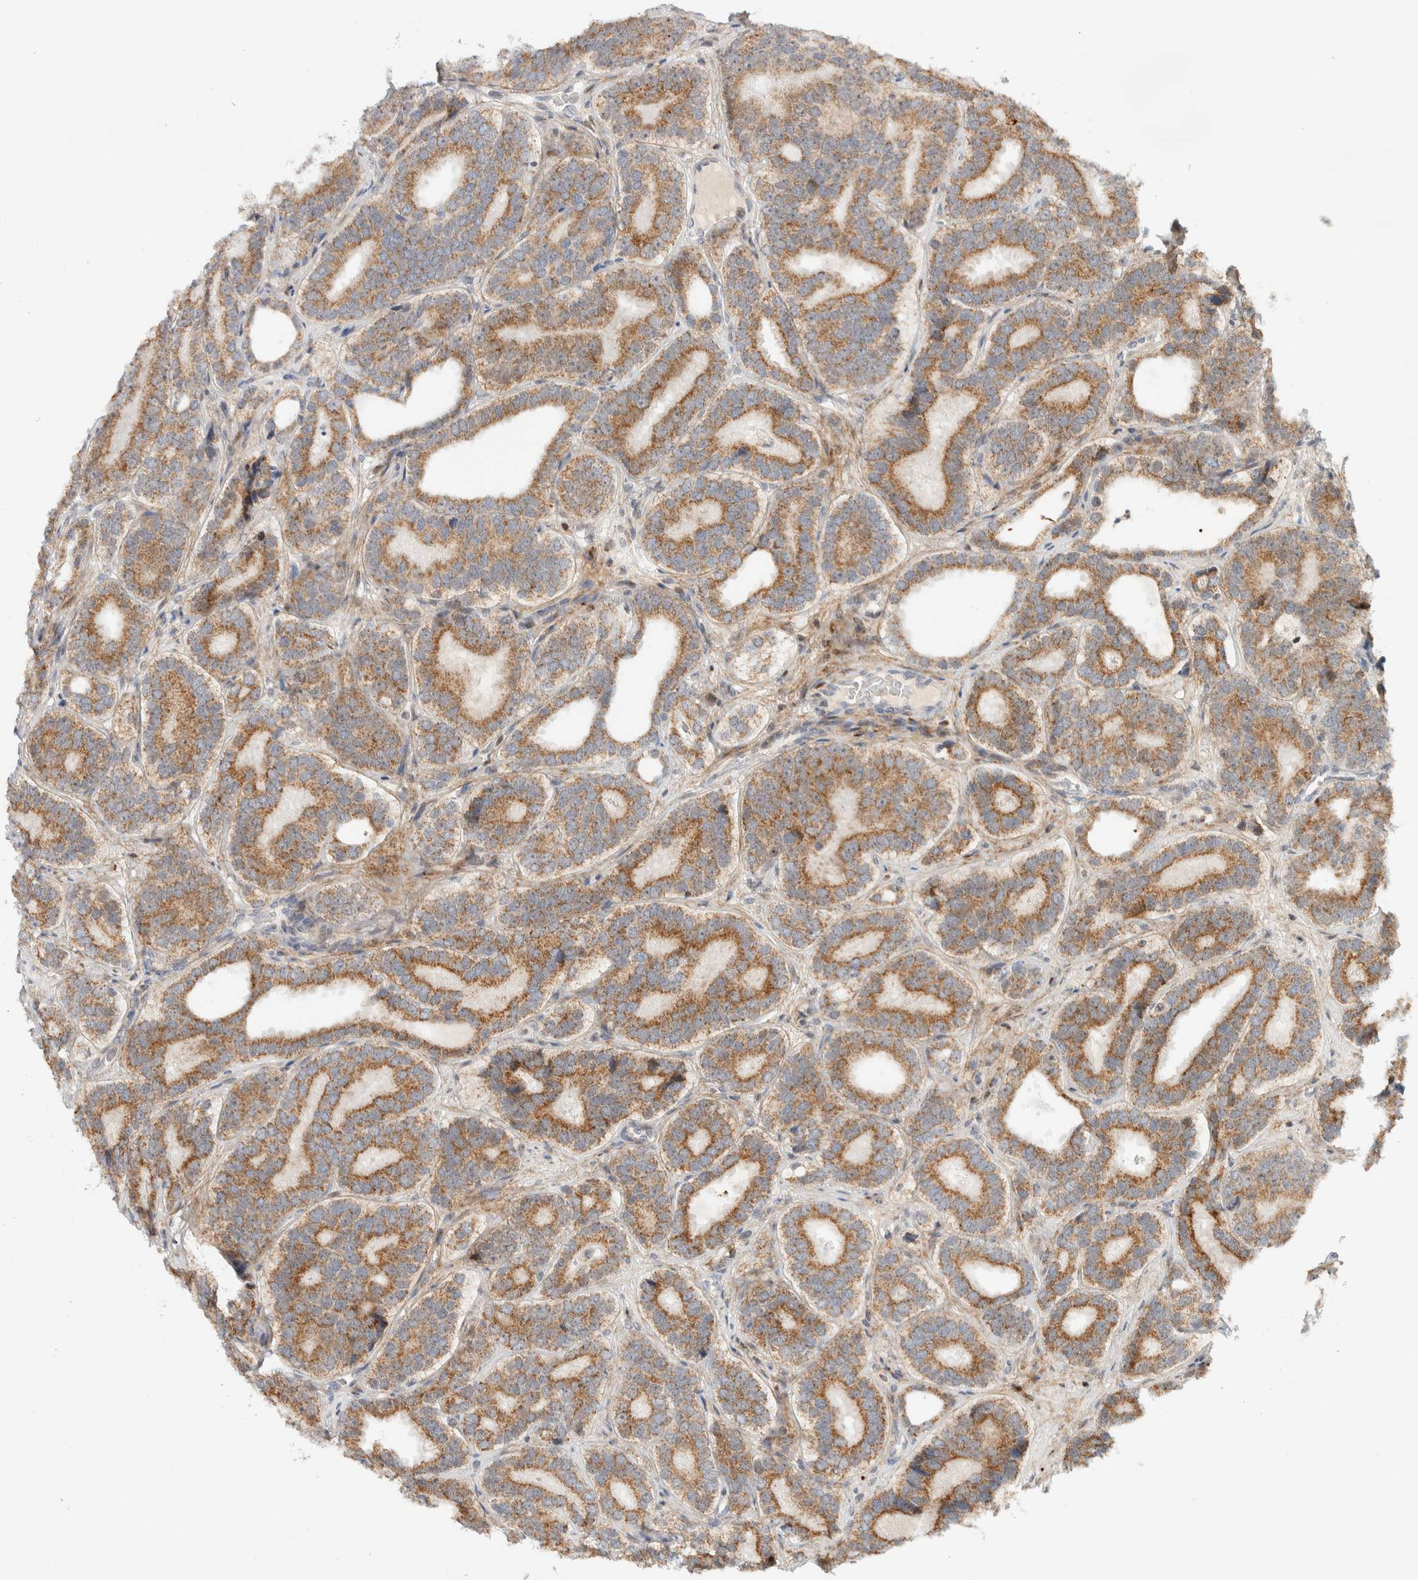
{"staining": {"intensity": "strong", "quantity": ">75%", "location": "cytoplasmic/membranous"}, "tissue": "prostate cancer", "cell_type": "Tumor cells", "image_type": "cancer", "snomed": [{"axis": "morphology", "description": "Adenocarcinoma, High grade"}, {"axis": "topography", "description": "Prostate"}], "caption": "Immunohistochemistry (DAB) staining of human high-grade adenocarcinoma (prostate) displays strong cytoplasmic/membranous protein staining in approximately >75% of tumor cells.", "gene": "TSPAN32", "patient": {"sex": "male", "age": 56}}